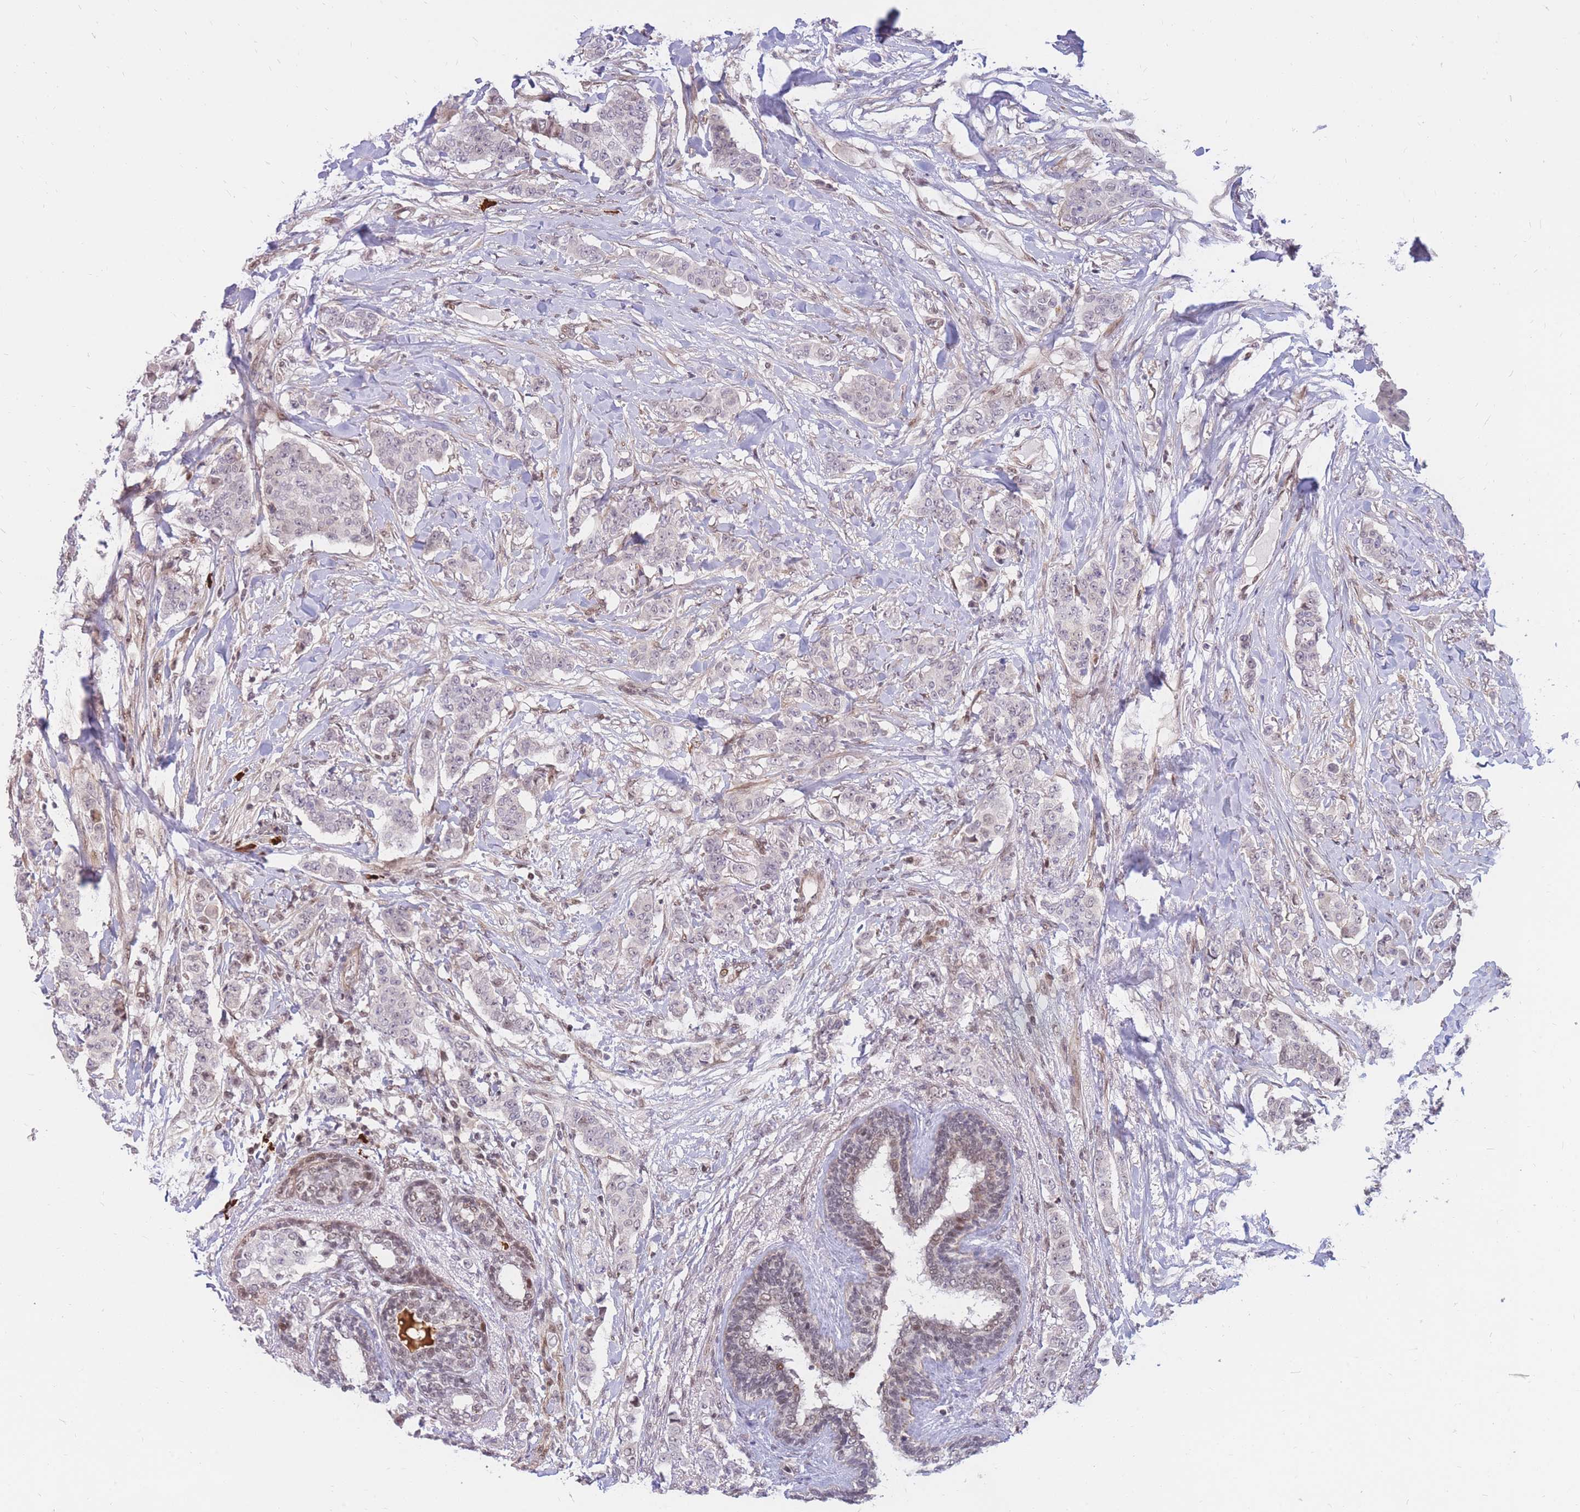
{"staining": {"intensity": "negative", "quantity": "none", "location": "none"}, "tissue": "breast cancer", "cell_type": "Tumor cells", "image_type": "cancer", "snomed": [{"axis": "morphology", "description": "Duct carcinoma"}, {"axis": "topography", "description": "Breast"}], "caption": "Immunohistochemical staining of human breast cancer (intraductal carcinoma) demonstrates no significant expression in tumor cells.", "gene": "ERICH6B", "patient": {"sex": "female", "age": 40}}